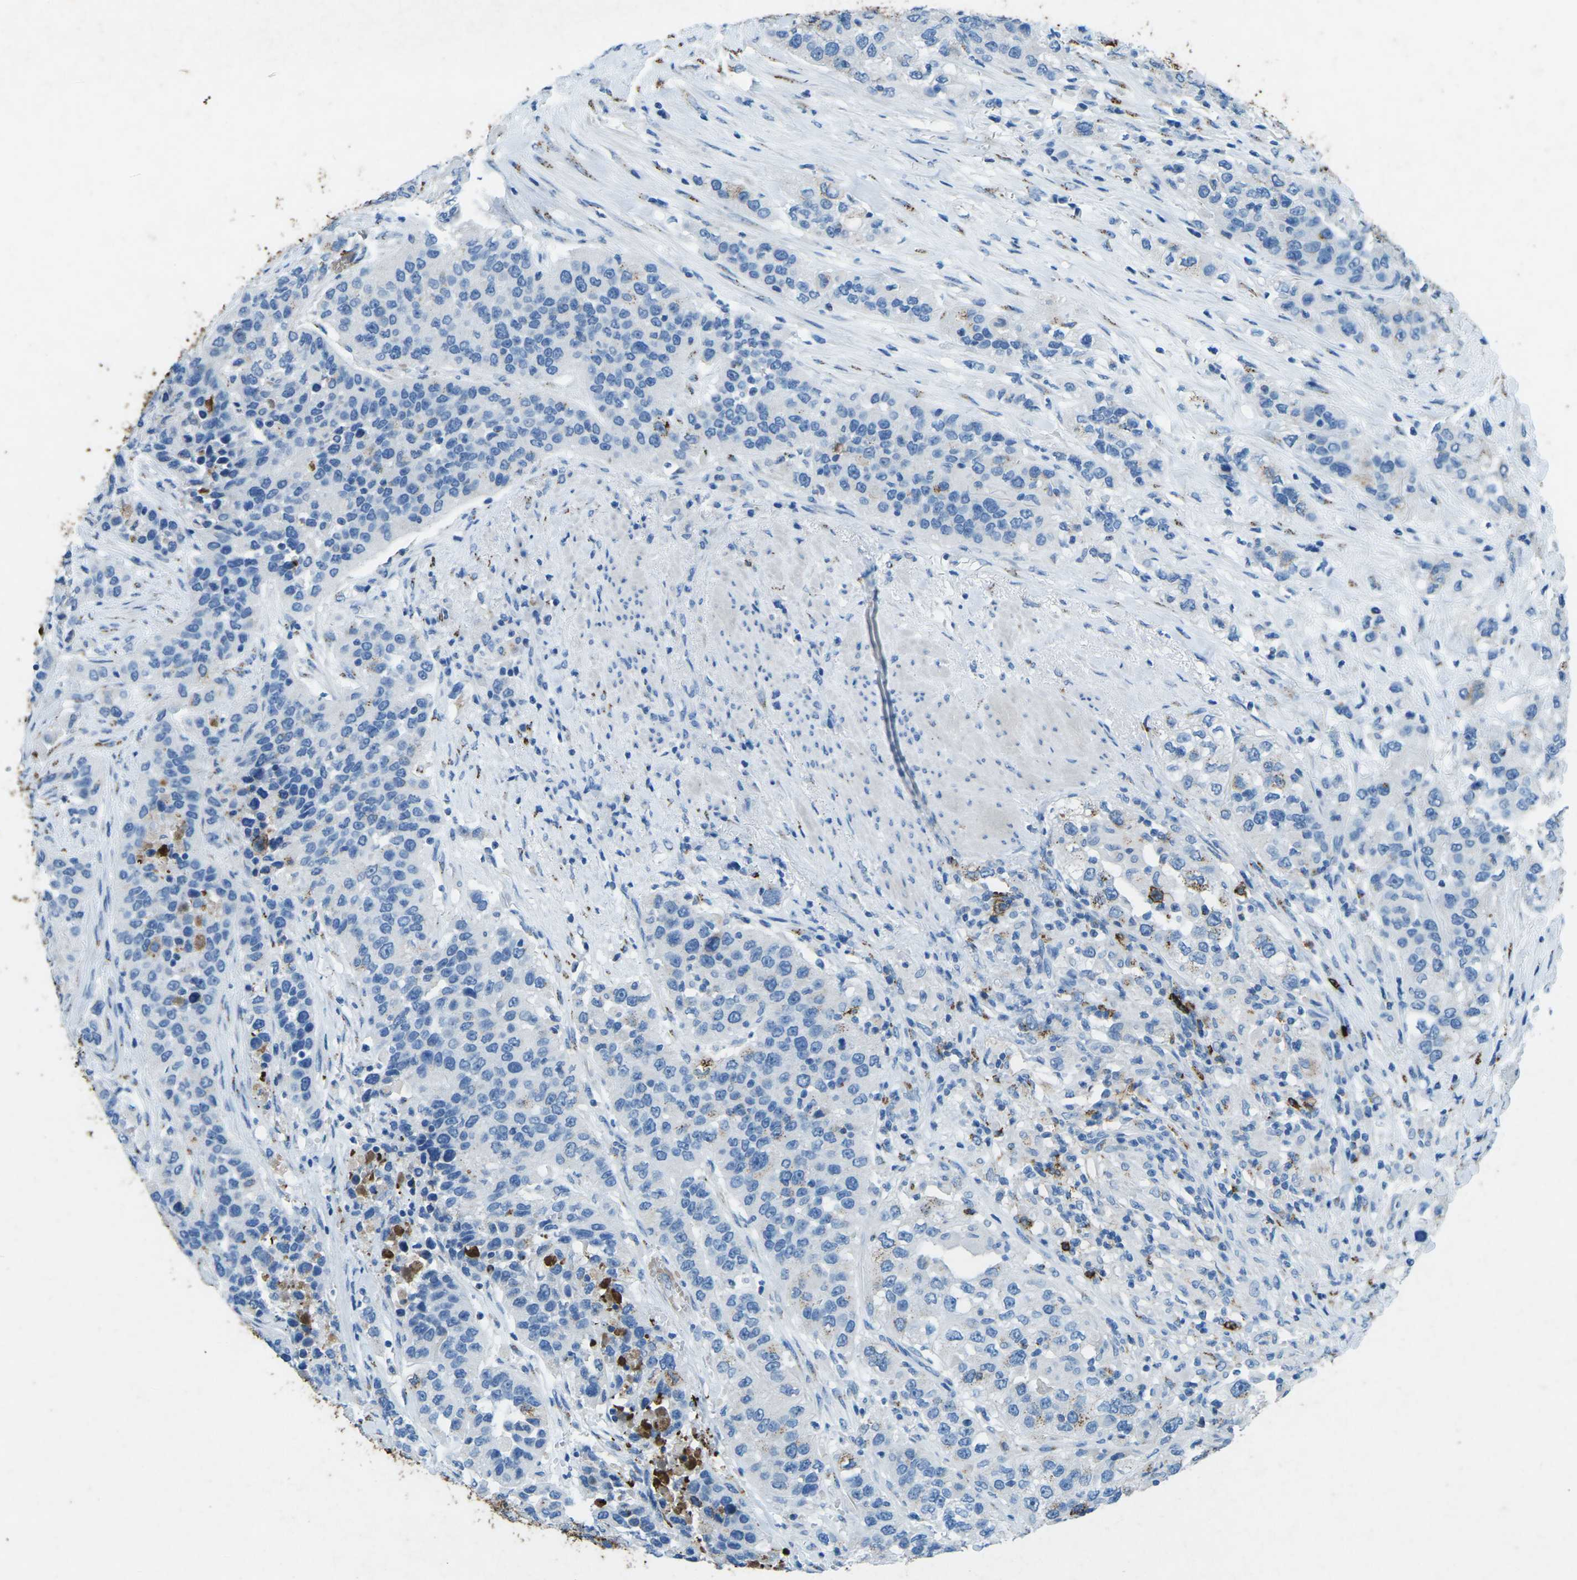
{"staining": {"intensity": "negative", "quantity": "none", "location": "none"}, "tissue": "urothelial cancer", "cell_type": "Tumor cells", "image_type": "cancer", "snomed": [{"axis": "morphology", "description": "Urothelial carcinoma, High grade"}, {"axis": "topography", "description": "Urinary bladder"}], "caption": "An image of human high-grade urothelial carcinoma is negative for staining in tumor cells.", "gene": "CTAGE1", "patient": {"sex": "female", "age": 80}}